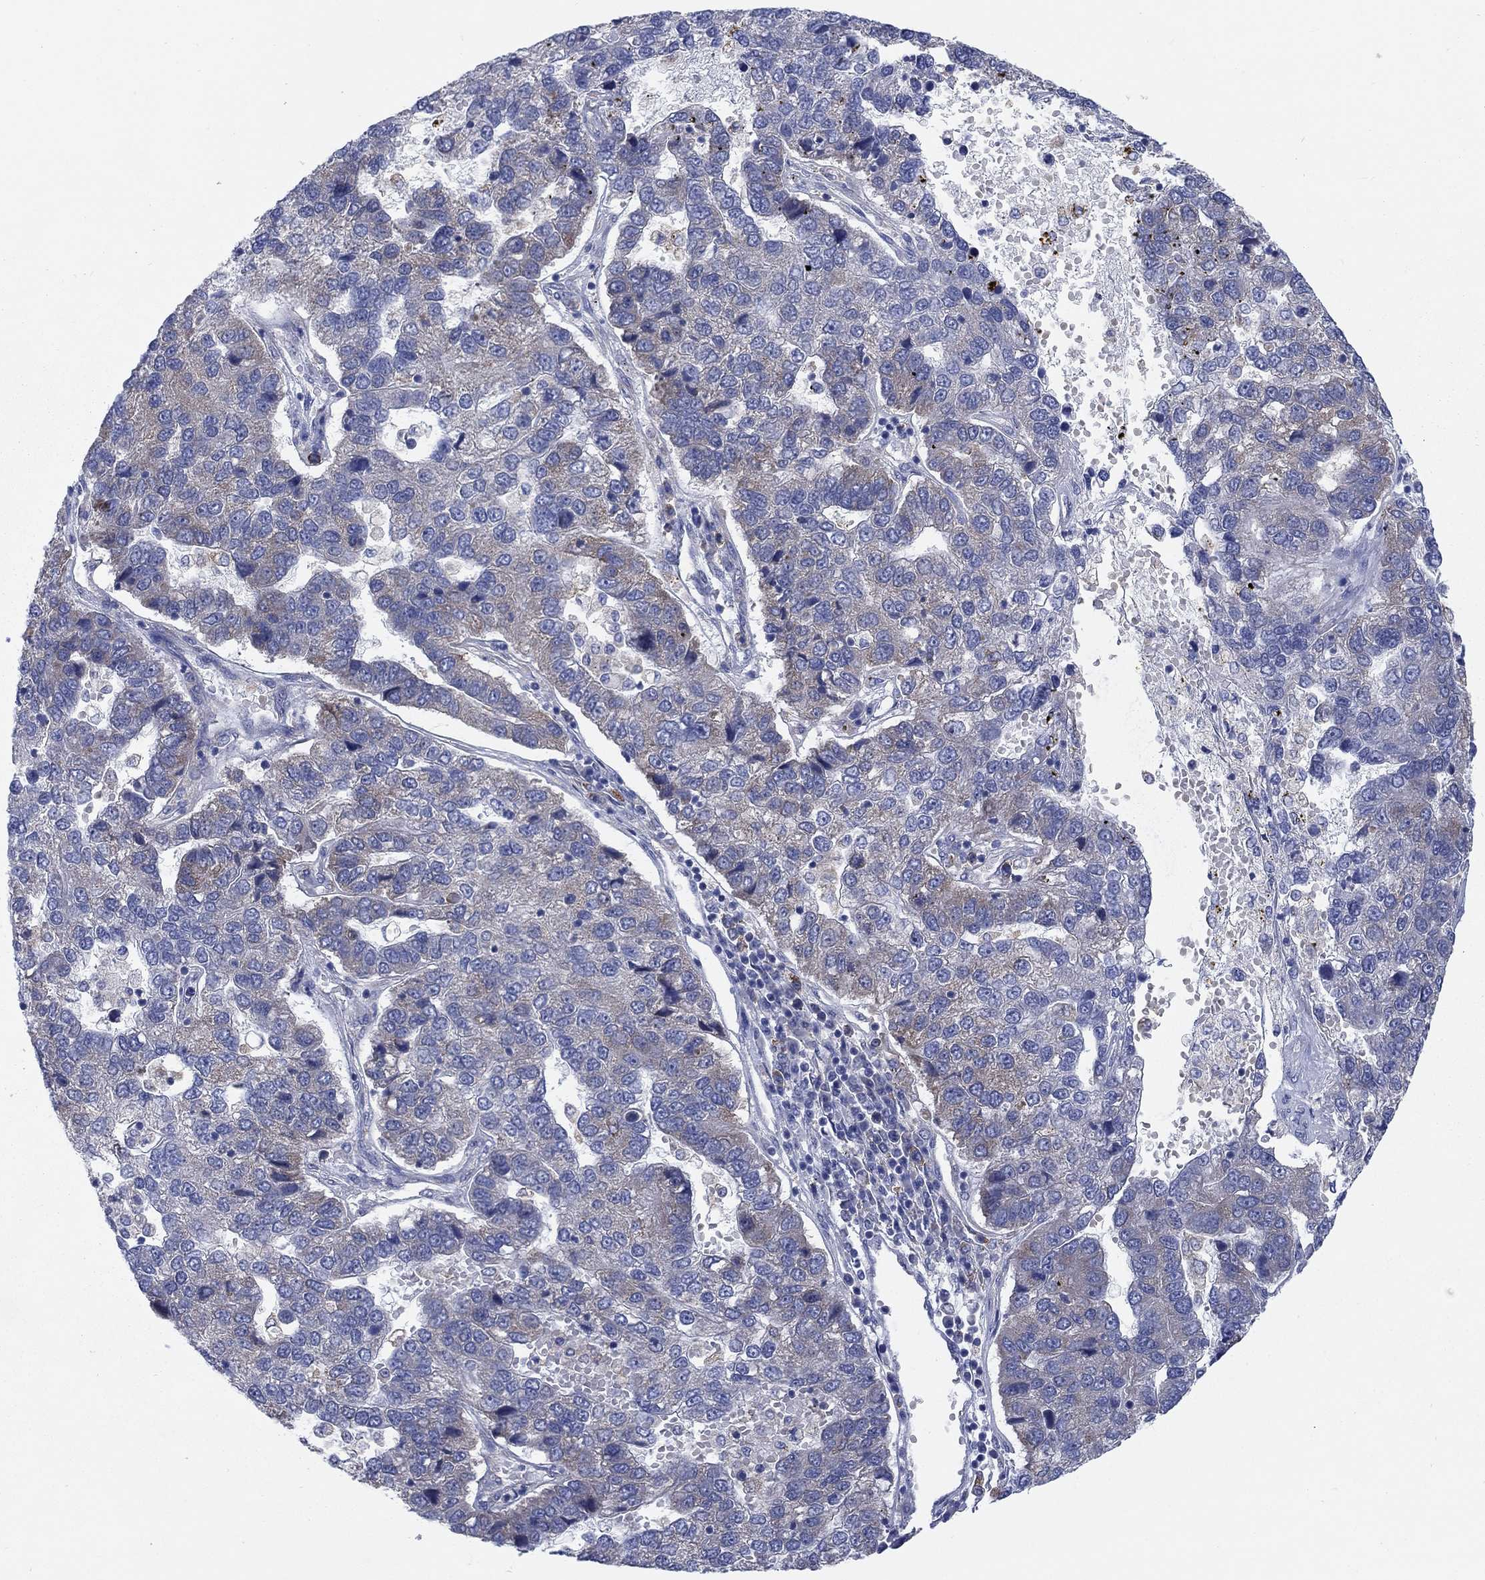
{"staining": {"intensity": "moderate", "quantity": "<25%", "location": "cytoplasmic/membranous"}, "tissue": "pancreatic cancer", "cell_type": "Tumor cells", "image_type": "cancer", "snomed": [{"axis": "morphology", "description": "Adenocarcinoma, NOS"}, {"axis": "topography", "description": "Pancreas"}], "caption": "Immunohistochemistry of human pancreatic cancer displays low levels of moderate cytoplasmic/membranous expression in about <25% of tumor cells.", "gene": "TMEM59", "patient": {"sex": "female", "age": 61}}